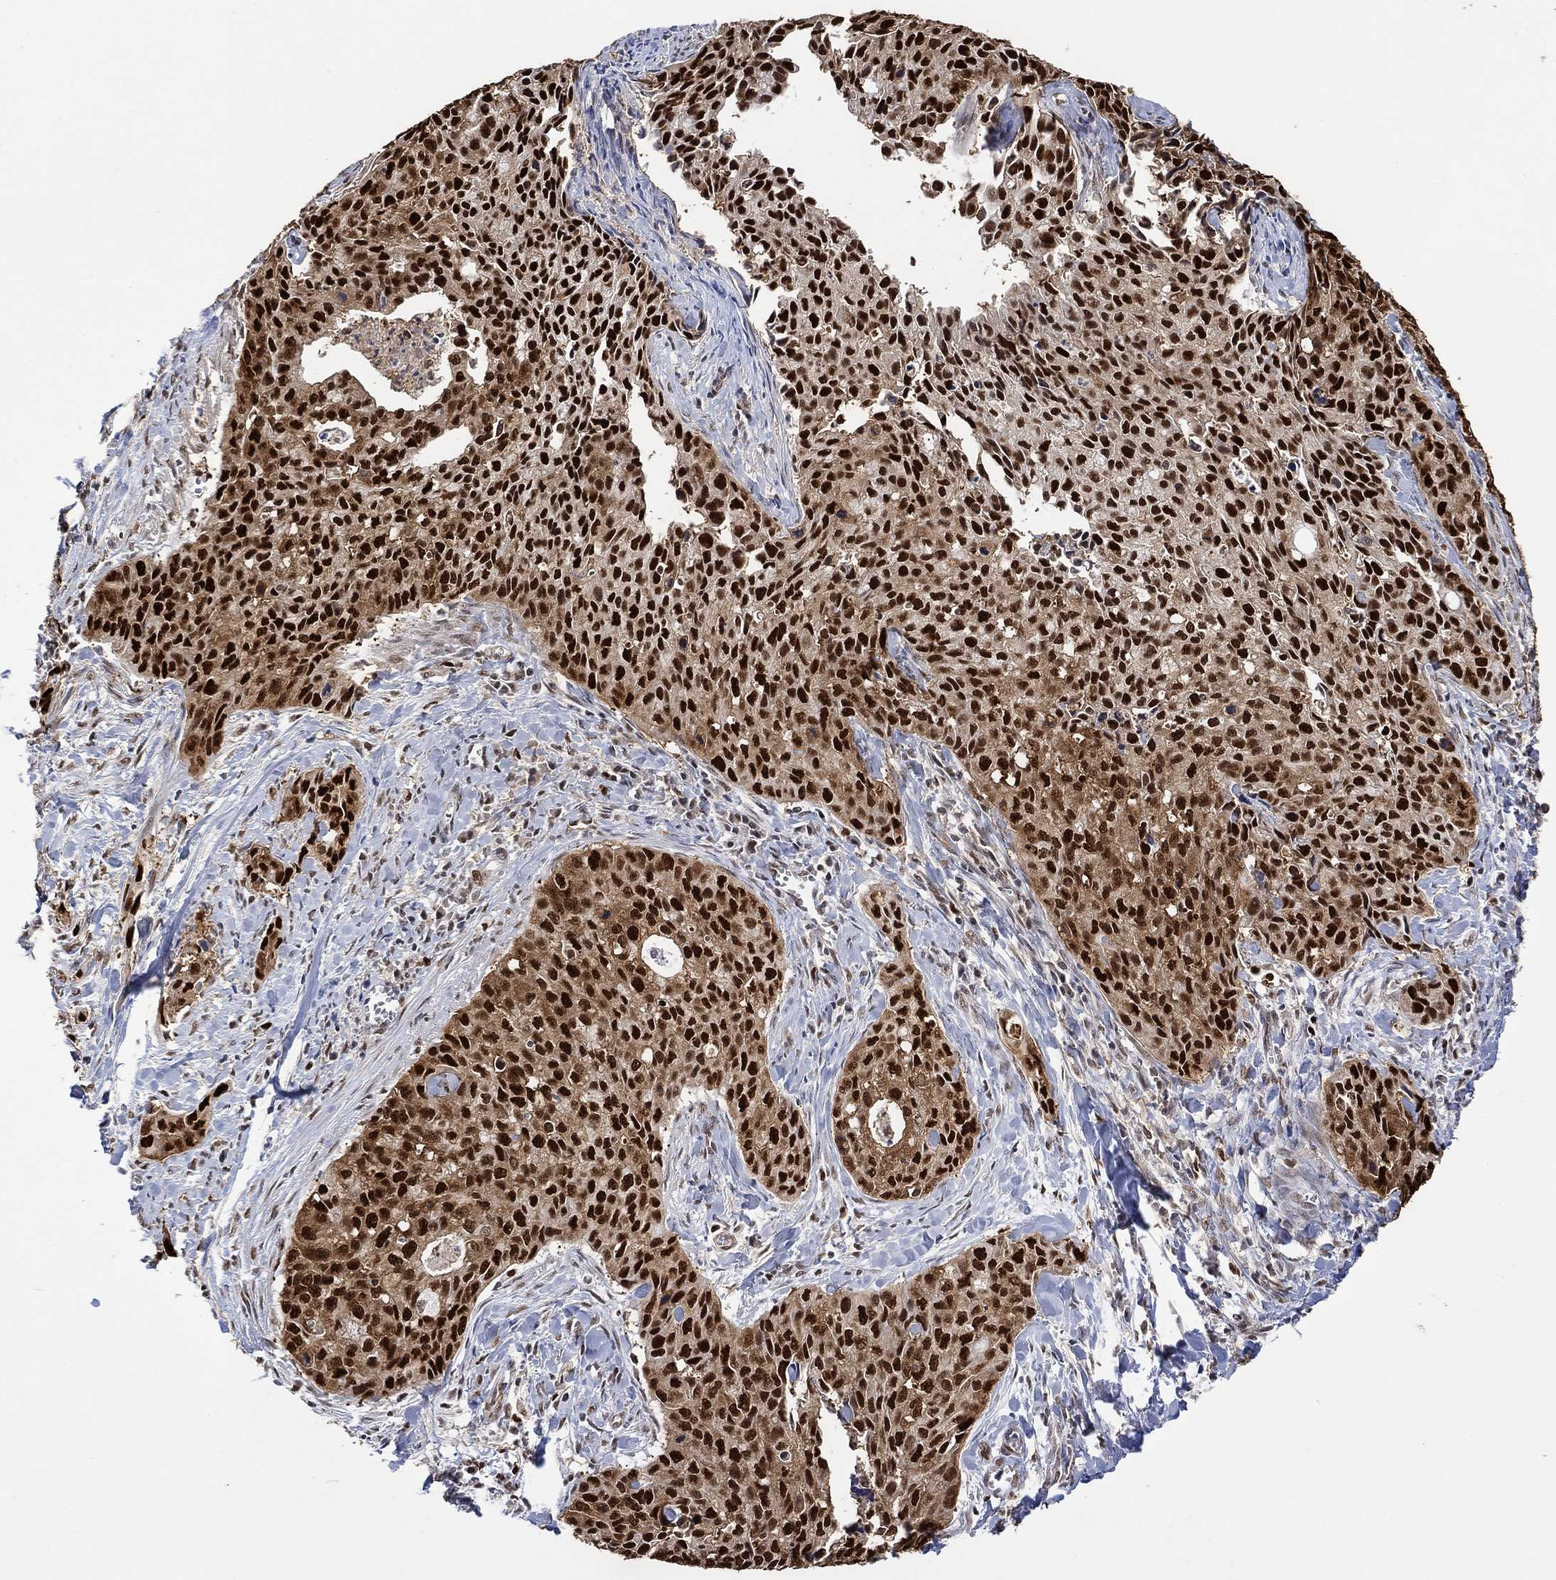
{"staining": {"intensity": "strong", "quantity": ">75%", "location": "nuclear"}, "tissue": "cervical cancer", "cell_type": "Tumor cells", "image_type": "cancer", "snomed": [{"axis": "morphology", "description": "Squamous cell carcinoma, NOS"}, {"axis": "topography", "description": "Cervix"}], "caption": "Tumor cells demonstrate high levels of strong nuclear staining in about >75% of cells in squamous cell carcinoma (cervical). (DAB (3,3'-diaminobenzidine) IHC with brightfield microscopy, high magnification).", "gene": "RAD54L2", "patient": {"sex": "female", "age": 29}}